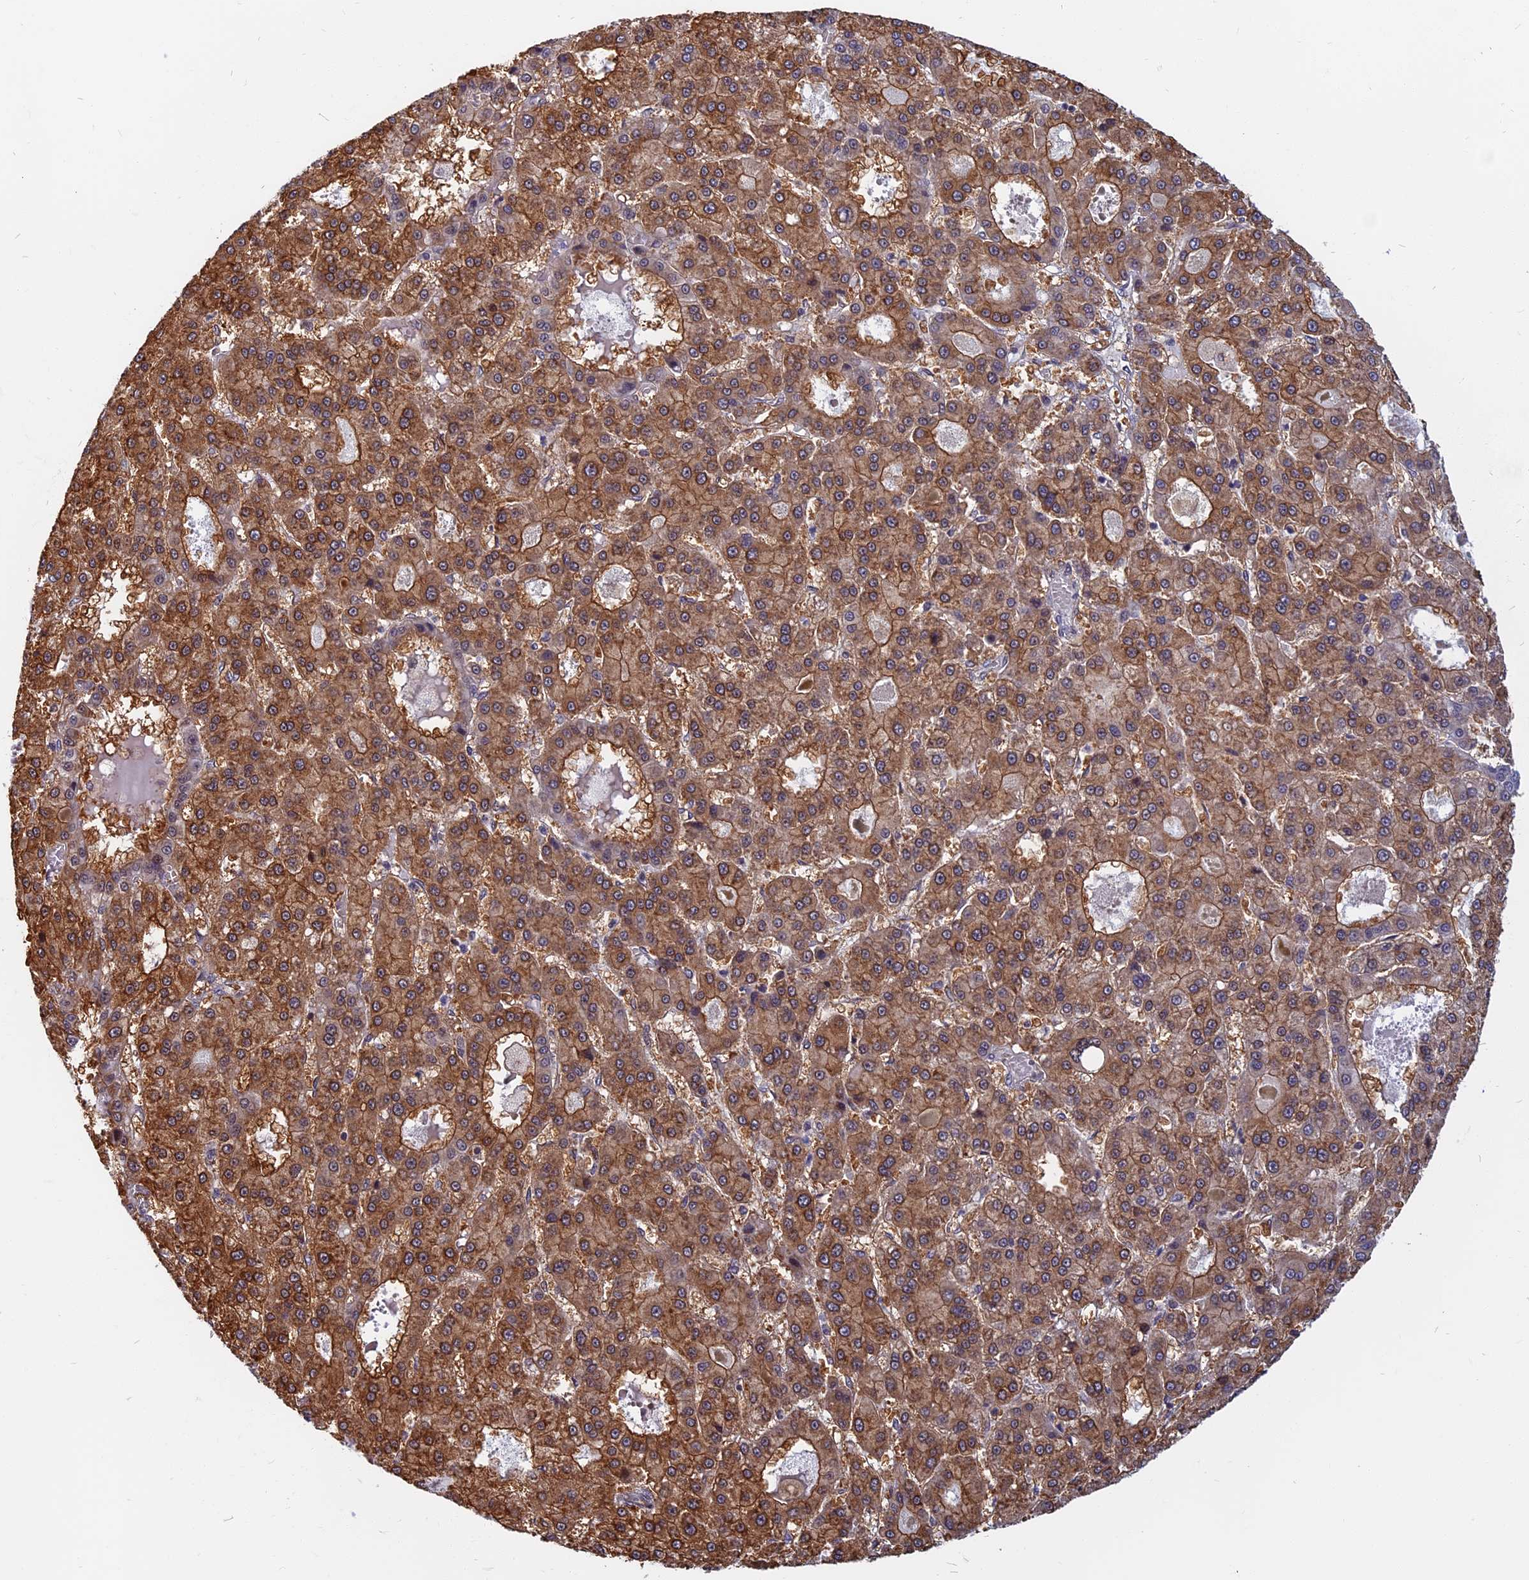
{"staining": {"intensity": "moderate", "quantity": ">75%", "location": "cytoplasmic/membranous"}, "tissue": "liver cancer", "cell_type": "Tumor cells", "image_type": "cancer", "snomed": [{"axis": "morphology", "description": "Carcinoma, Hepatocellular, NOS"}, {"axis": "topography", "description": "Liver"}], "caption": "Human liver cancer stained with a brown dye displays moderate cytoplasmic/membranous positive staining in approximately >75% of tumor cells.", "gene": "CCDC113", "patient": {"sex": "male", "age": 70}}